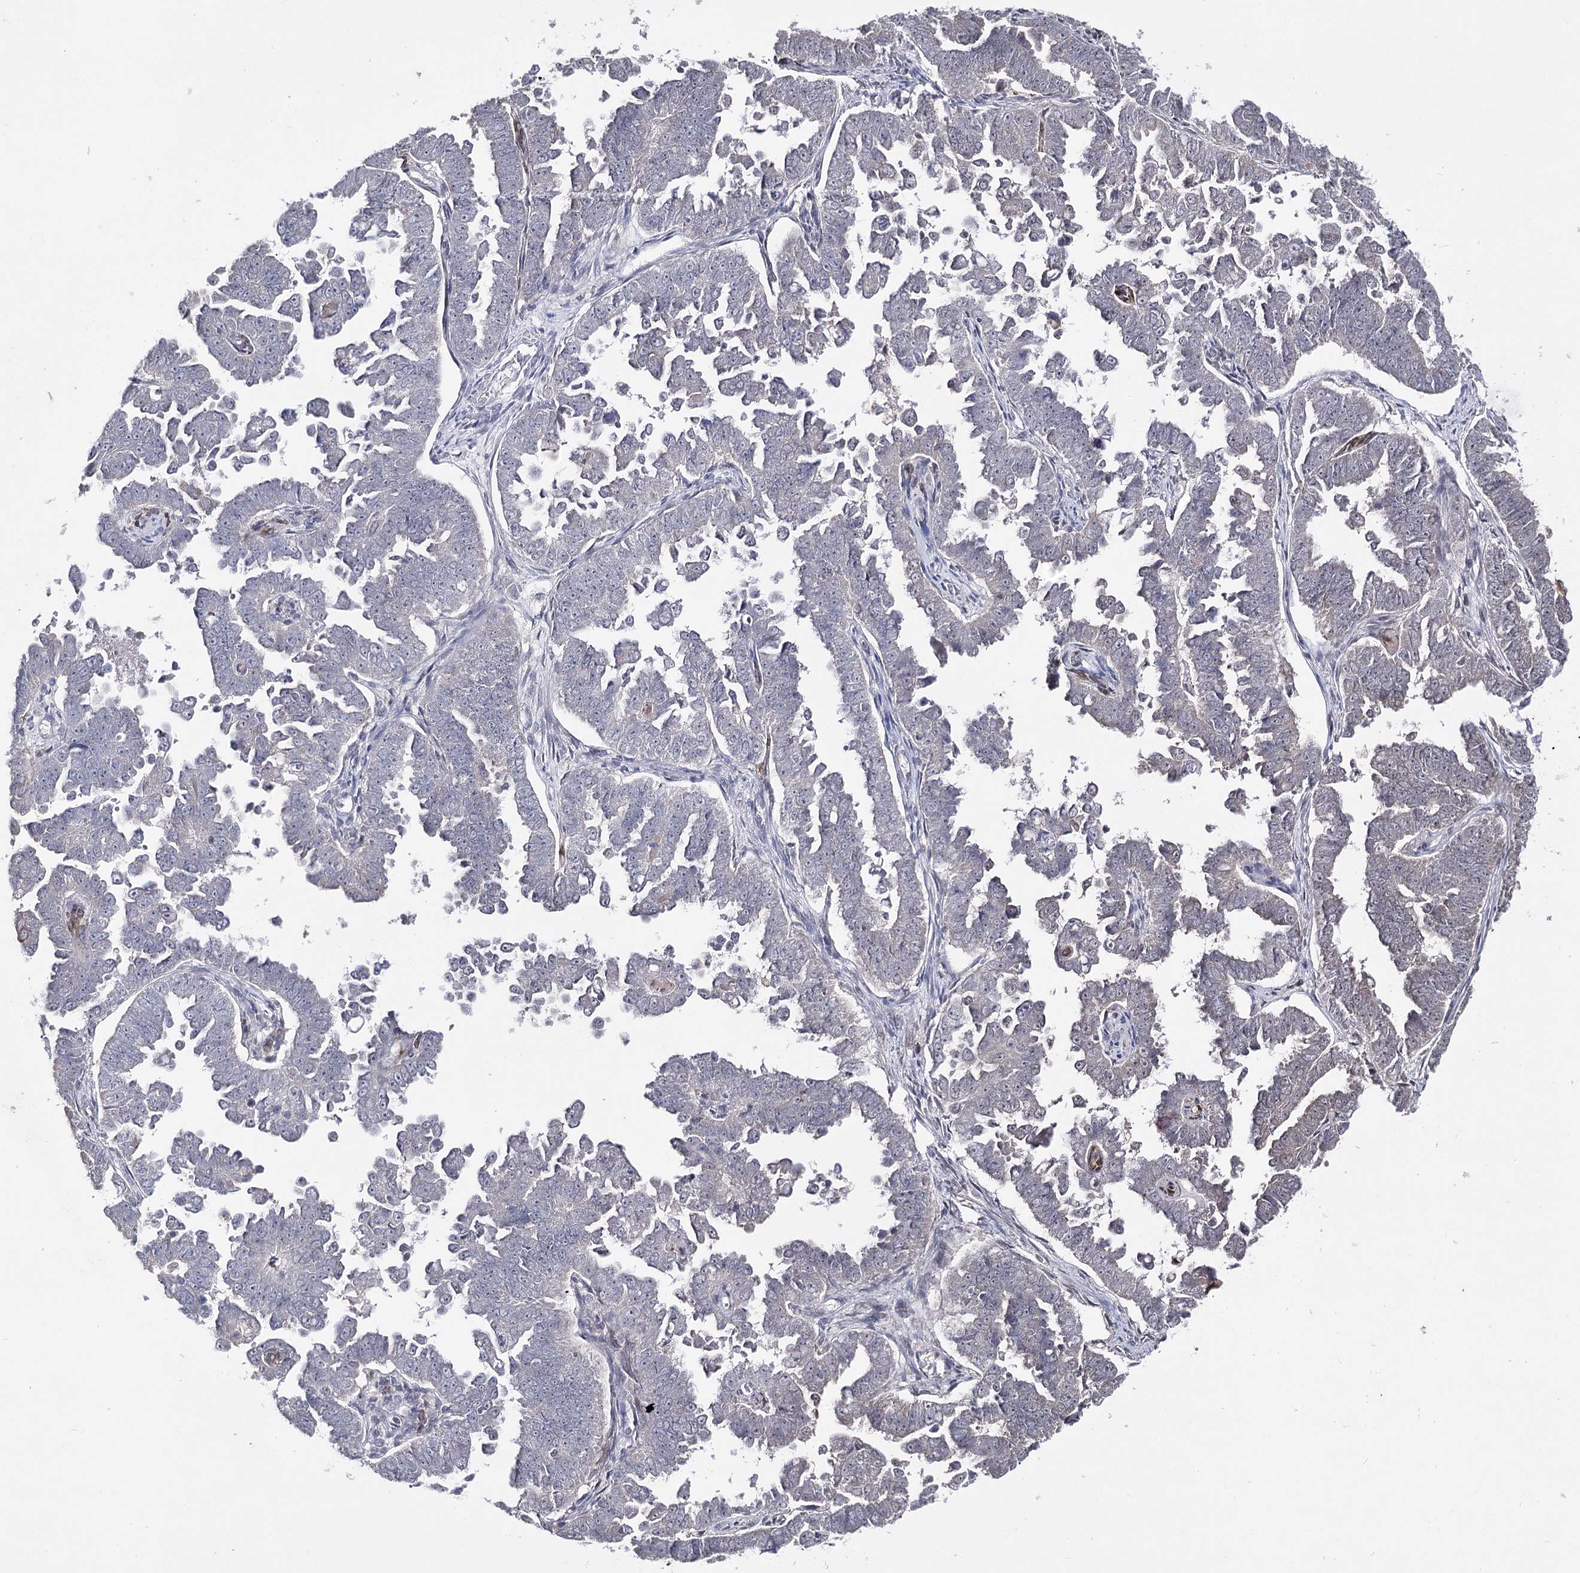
{"staining": {"intensity": "negative", "quantity": "none", "location": "none"}, "tissue": "endometrial cancer", "cell_type": "Tumor cells", "image_type": "cancer", "snomed": [{"axis": "morphology", "description": "Adenocarcinoma, NOS"}, {"axis": "topography", "description": "Endometrium"}], "caption": "DAB (3,3'-diaminobenzidine) immunohistochemical staining of endometrial adenocarcinoma exhibits no significant expression in tumor cells. (DAB immunohistochemistry (IHC), high magnification).", "gene": "HSD11B2", "patient": {"sex": "female", "age": 75}}